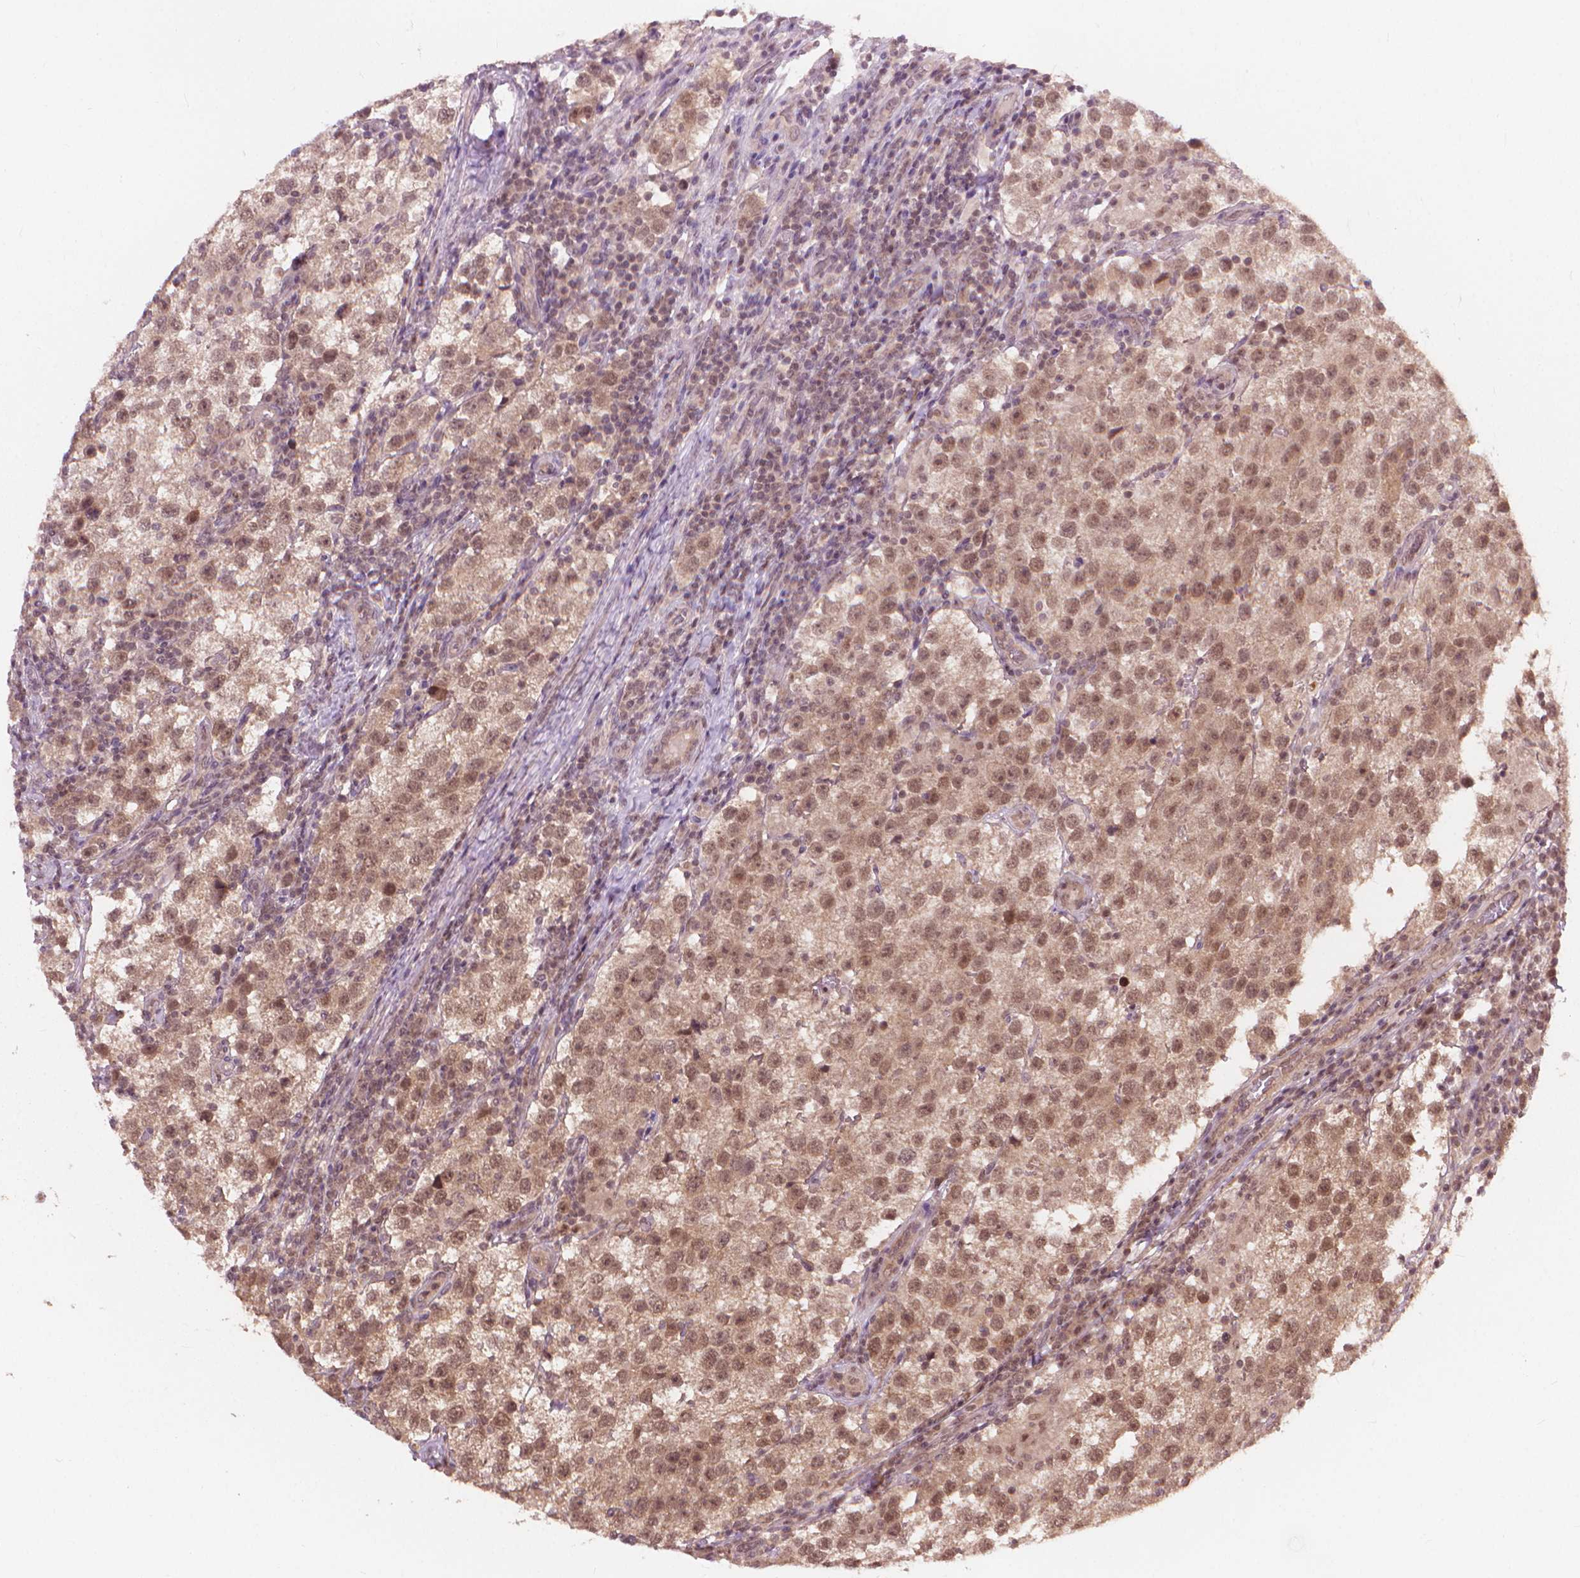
{"staining": {"intensity": "moderate", "quantity": ">75%", "location": "nuclear"}, "tissue": "testis cancer", "cell_type": "Tumor cells", "image_type": "cancer", "snomed": [{"axis": "morphology", "description": "Seminoma, NOS"}, {"axis": "topography", "description": "Testis"}], "caption": "The photomicrograph exhibits a brown stain indicating the presence of a protein in the nuclear of tumor cells in testis cancer. Ihc stains the protein of interest in brown and the nuclei are stained blue.", "gene": "SSU72", "patient": {"sex": "male", "age": 37}}